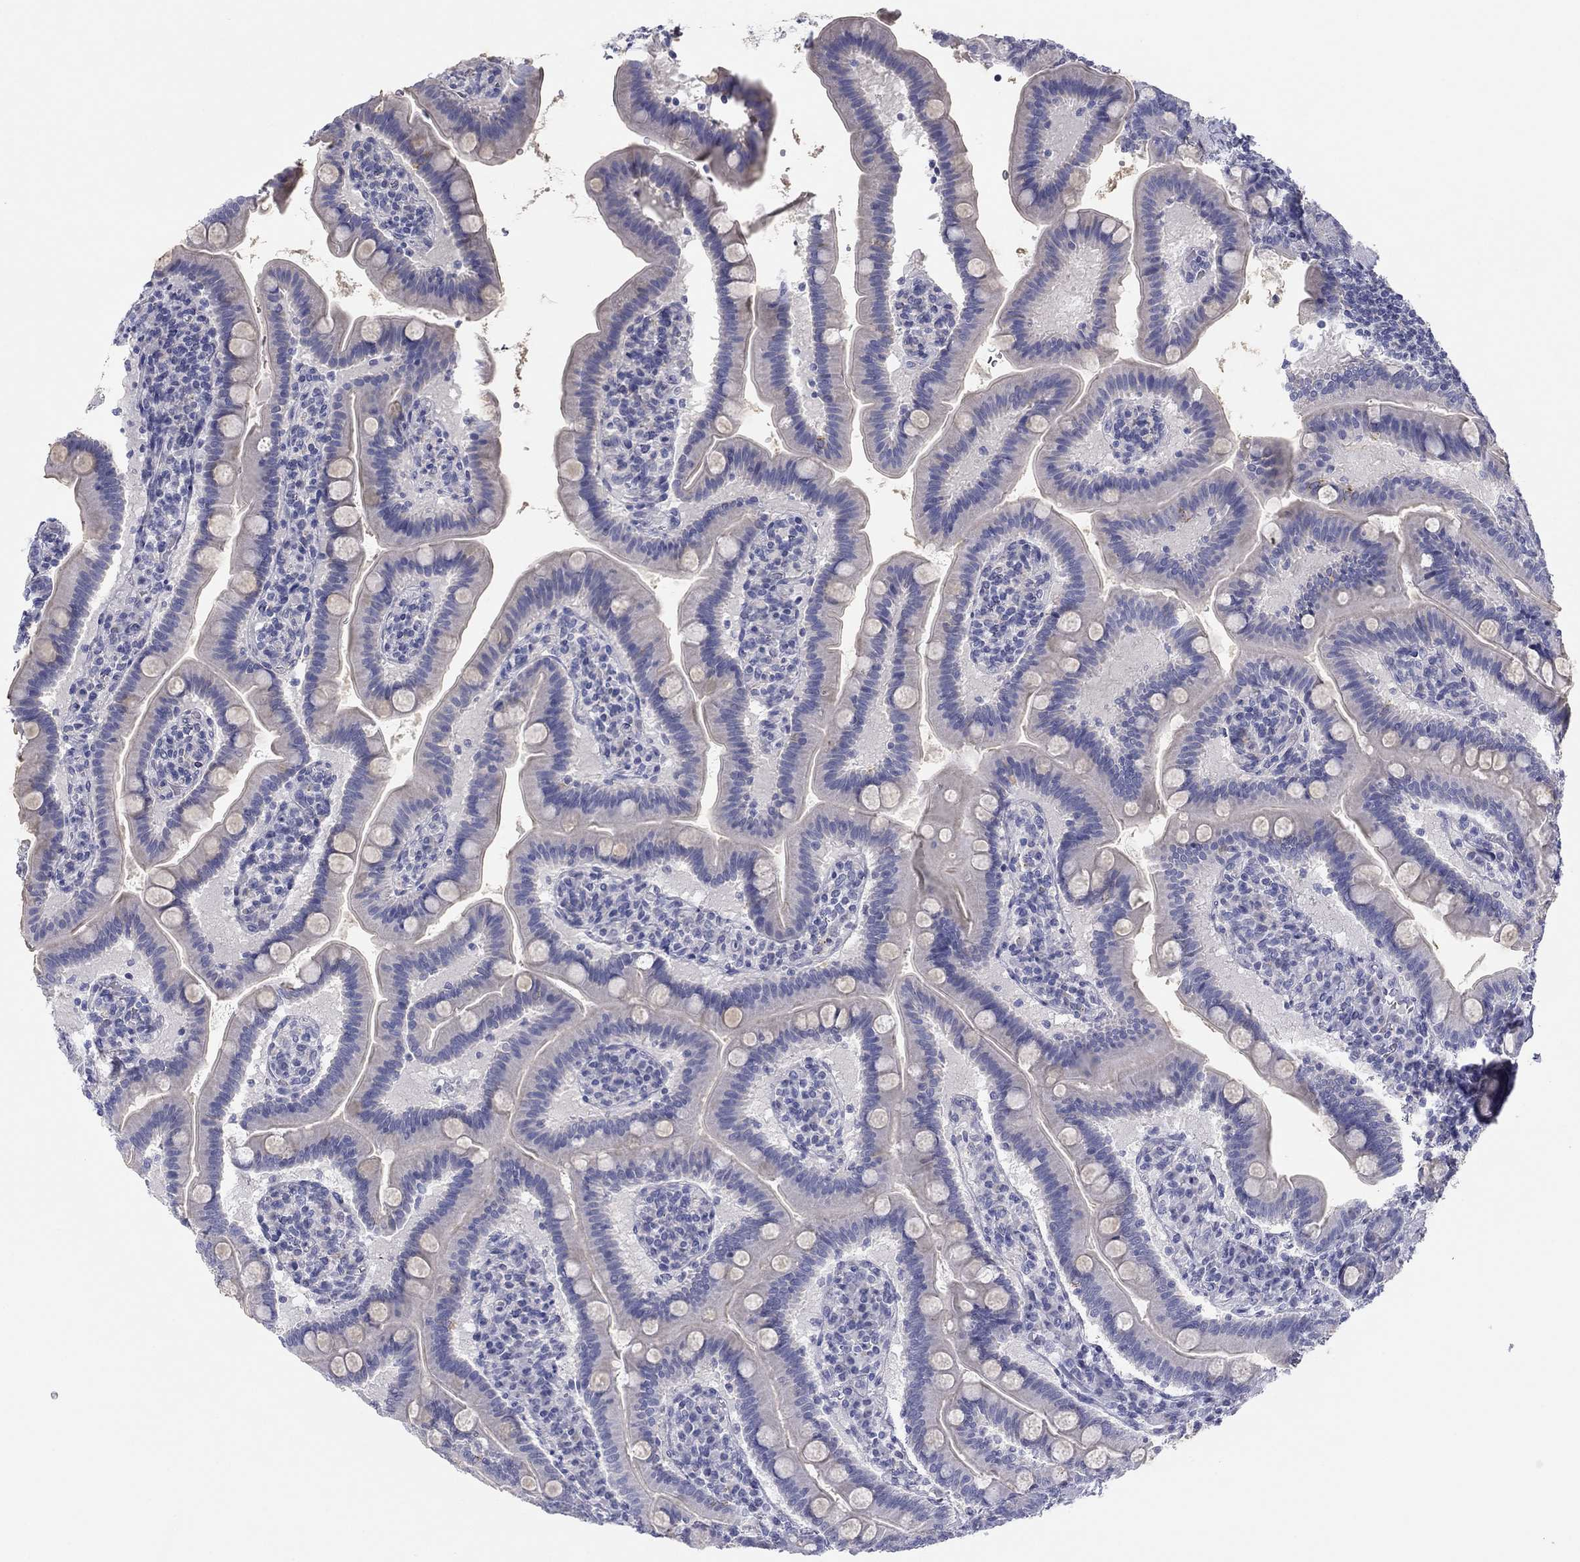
{"staining": {"intensity": "negative", "quantity": "none", "location": "none"}, "tissue": "small intestine", "cell_type": "Glandular cells", "image_type": "normal", "snomed": [{"axis": "morphology", "description": "Normal tissue, NOS"}, {"axis": "topography", "description": "Small intestine"}], "caption": "The image reveals no staining of glandular cells in unremarkable small intestine. The staining is performed using DAB (3,3'-diaminobenzidine) brown chromogen with nuclei counter-stained in using hematoxylin.", "gene": "SEPTIN3", "patient": {"sex": "male", "age": 66}}